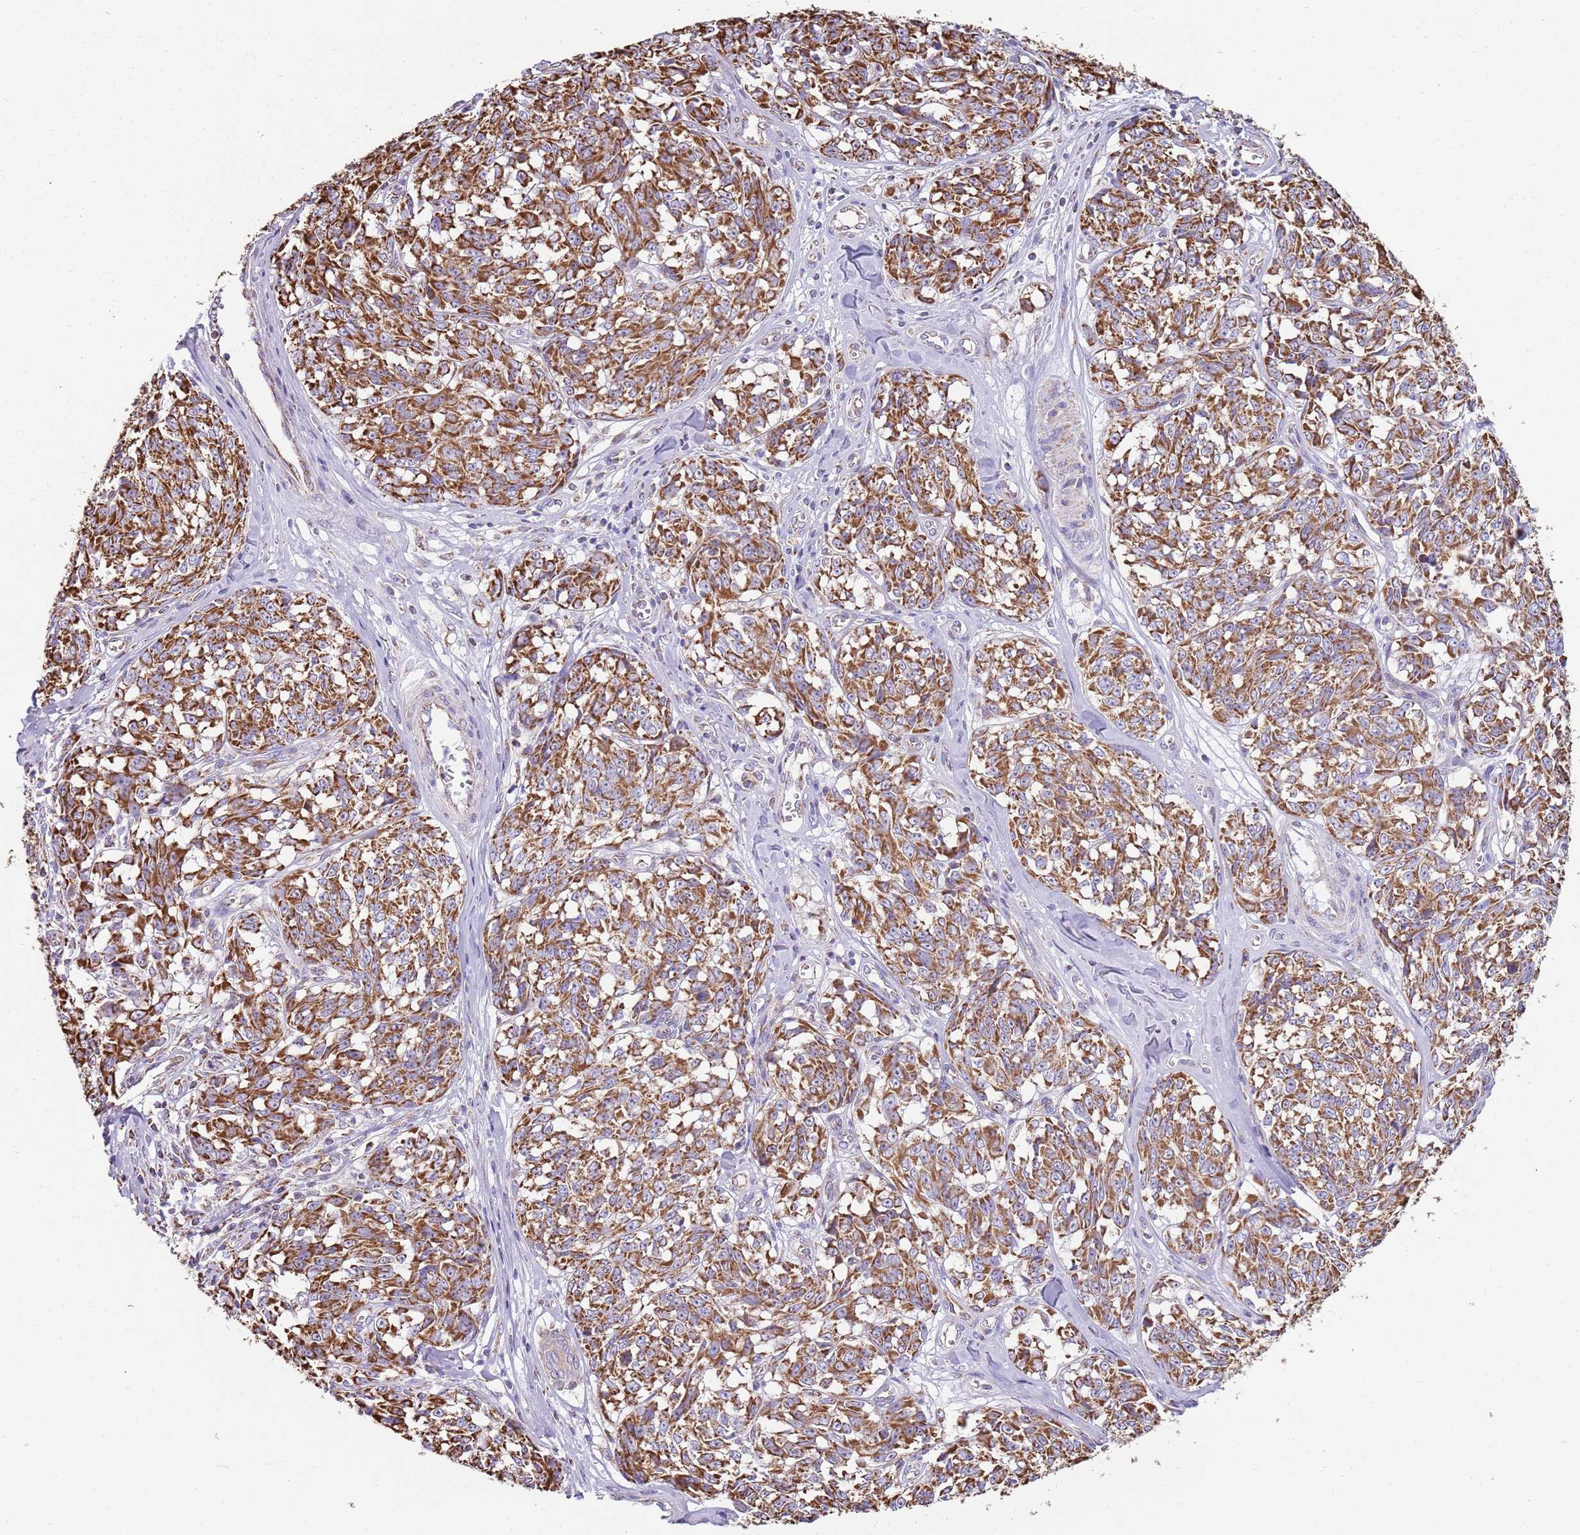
{"staining": {"intensity": "strong", "quantity": ">75%", "location": "cytoplasmic/membranous"}, "tissue": "melanoma", "cell_type": "Tumor cells", "image_type": "cancer", "snomed": [{"axis": "morphology", "description": "Normal tissue, NOS"}, {"axis": "morphology", "description": "Malignant melanoma, NOS"}, {"axis": "topography", "description": "Skin"}], "caption": "Malignant melanoma tissue shows strong cytoplasmic/membranous staining in about >75% of tumor cells, visualized by immunohistochemistry.", "gene": "TTLL1", "patient": {"sex": "female", "age": 64}}